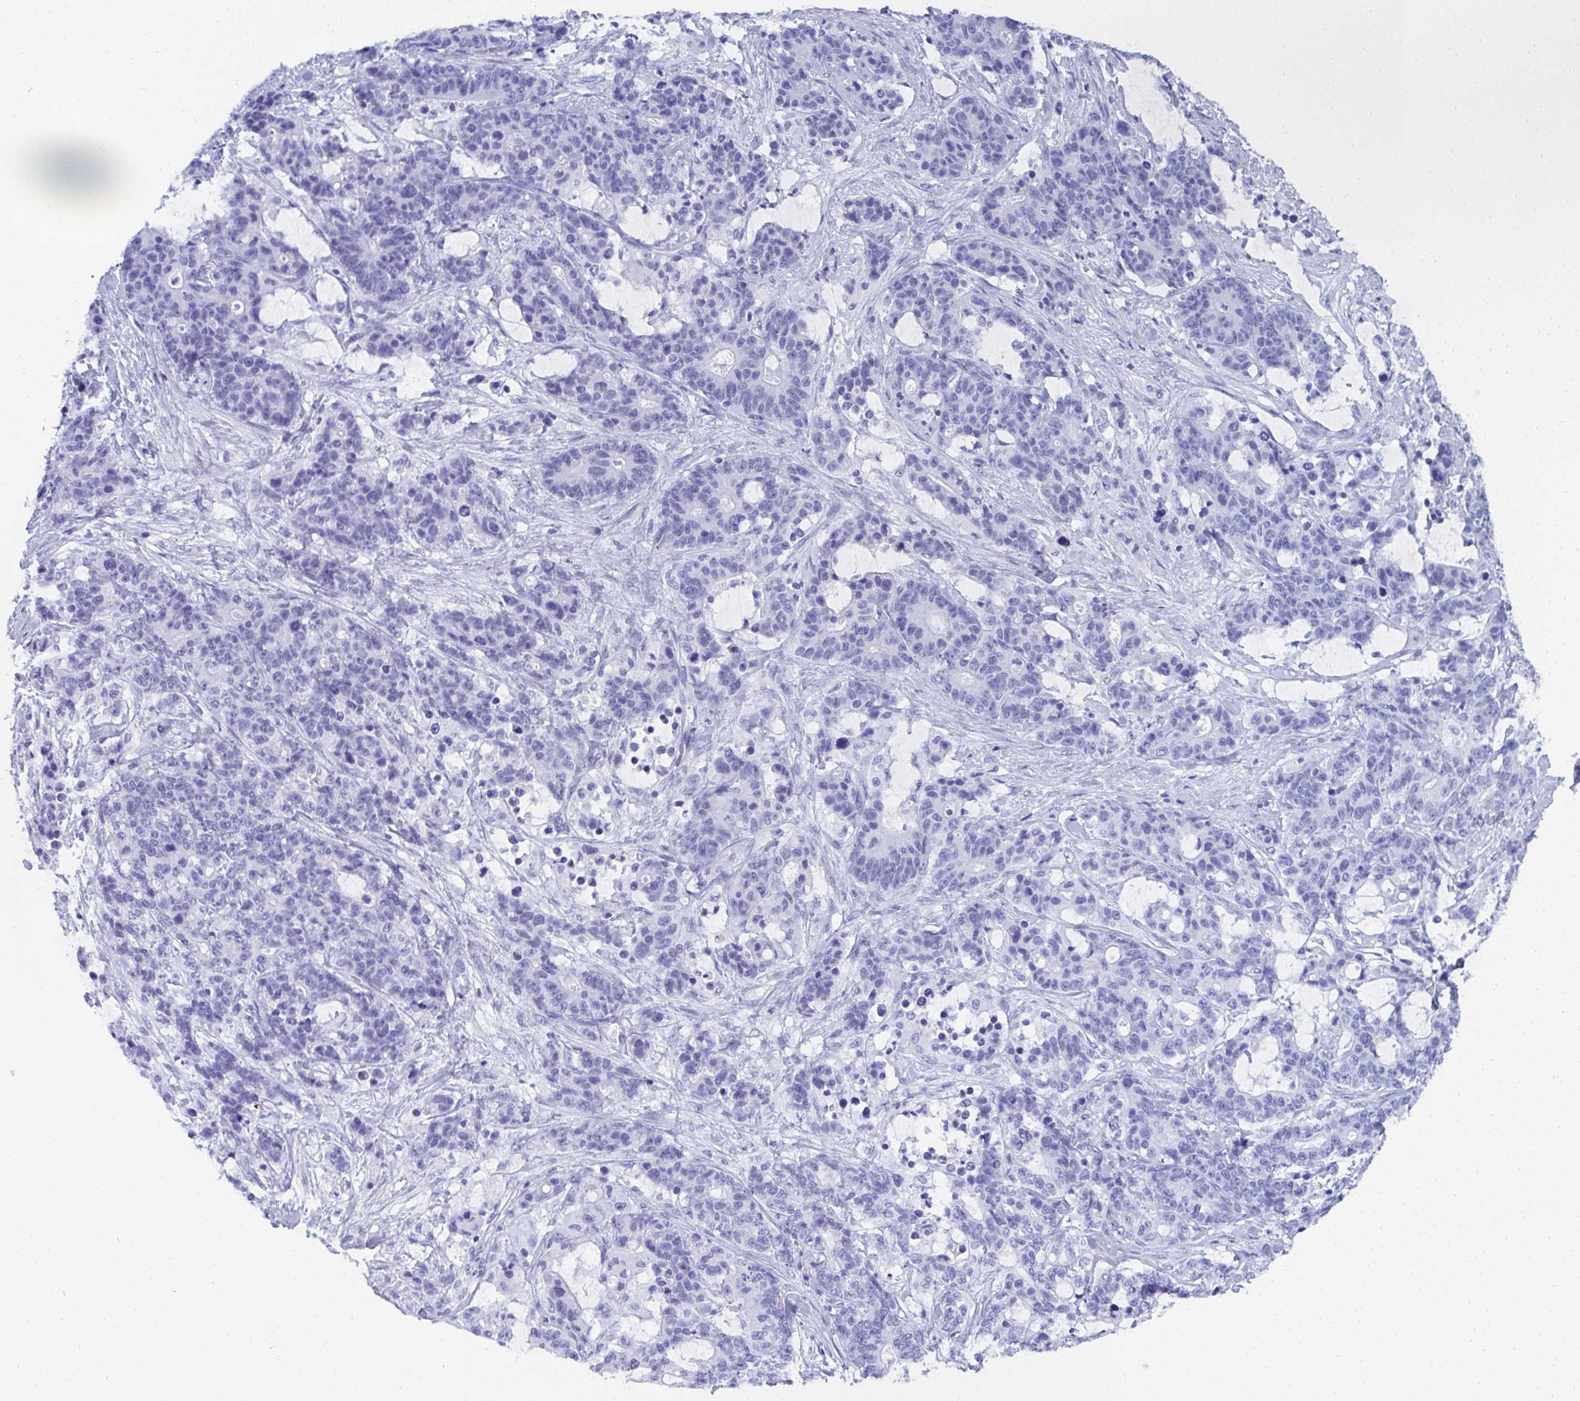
{"staining": {"intensity": "negative", "quantity": "none", "location": "none"}, "tissue": "stomach cancer", "cell_type": "Tumor cells", "image_type": "cancer", "snomed": [{"axis": "morphology", "description": "Normal tissue, NOS"}, {"axis": "morphology", "description": "Adenocarcinoma, NOS"}, {"axis": "topography", "description": "Stomach"}], "caption": "The micrograph displays no significant positivity in tumor cells of stomach adenocarcinoma.", "gene": "MROH2B", "patient": {"sex": "female", "age": 64}}